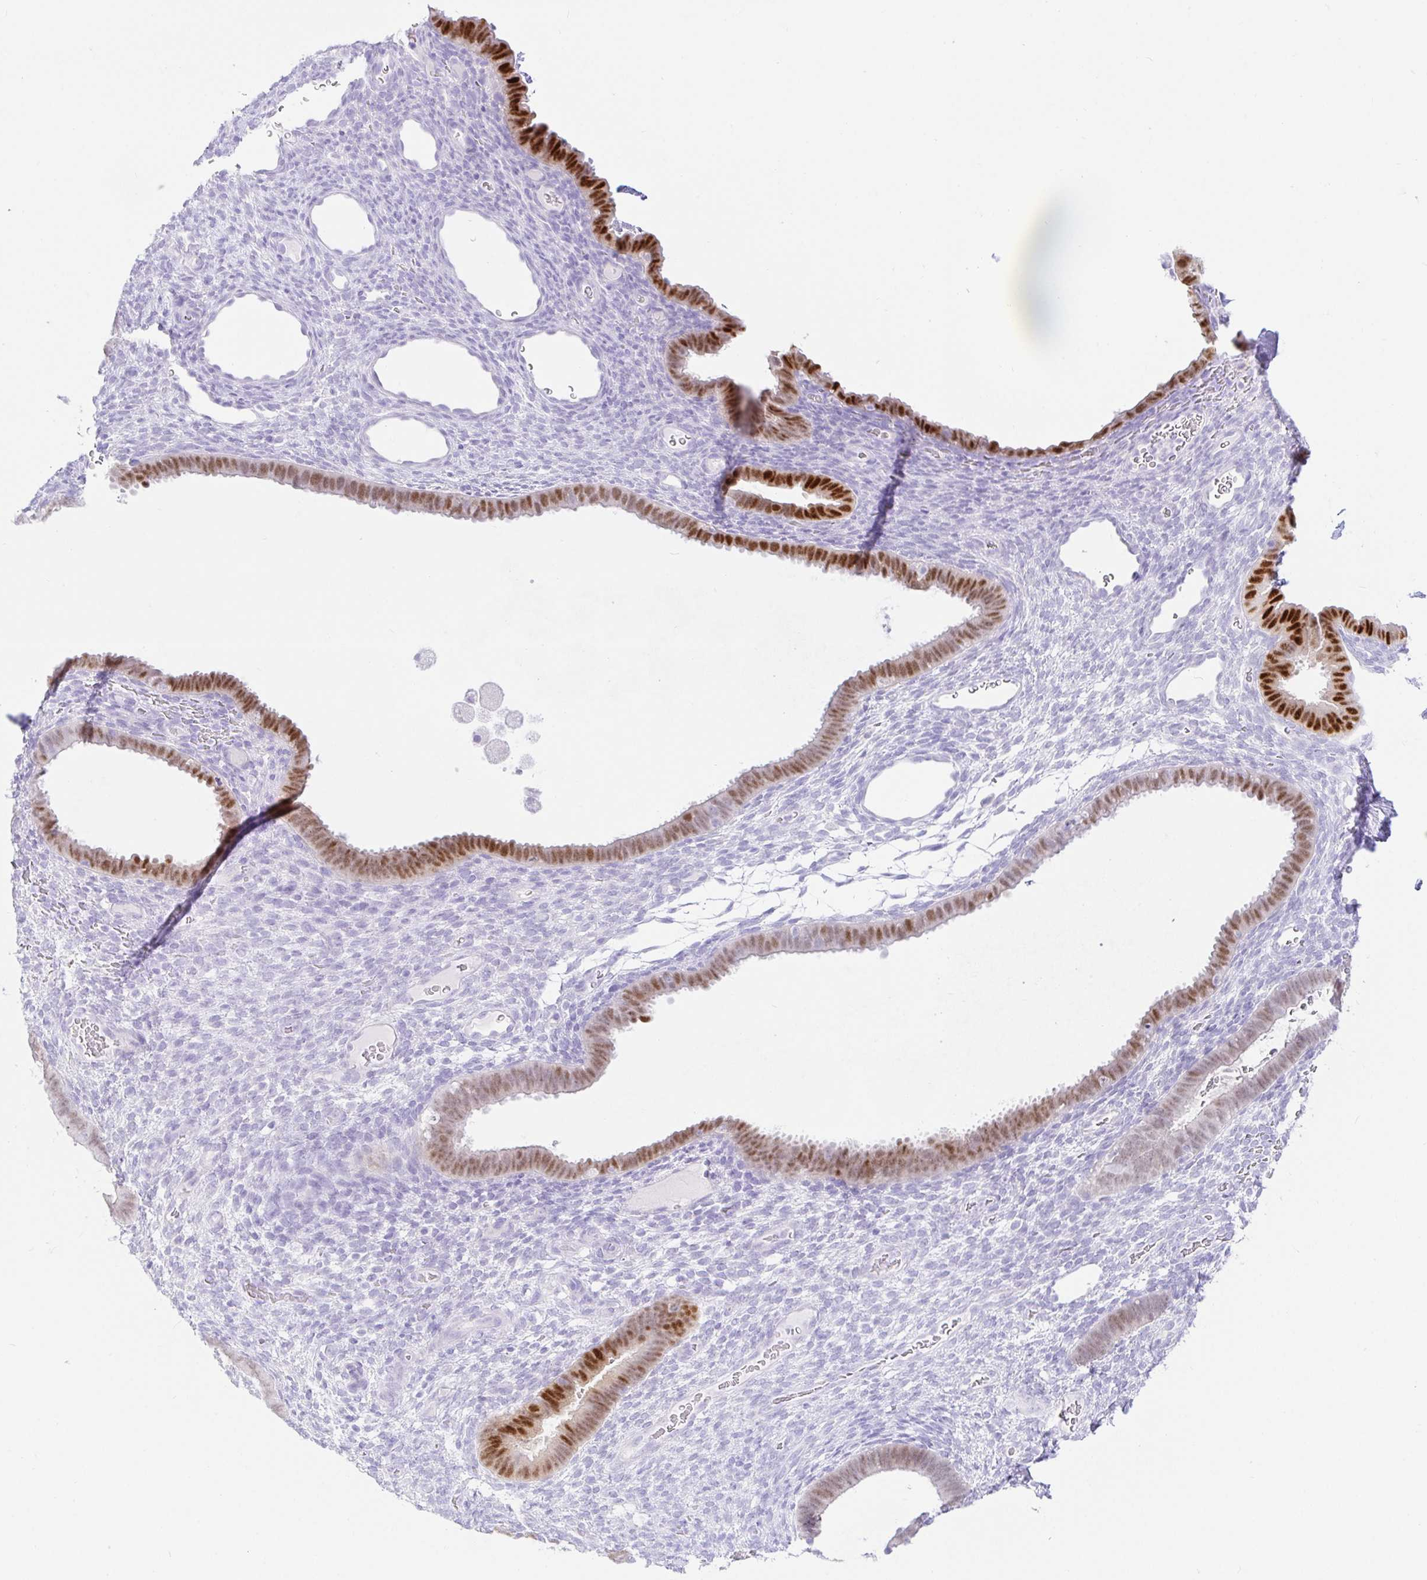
{"staining": {"intensity": "negative", "quantity": "none", "location": "none"}, "tissue": "endometrium", "cell_type": "Cells in endometrial stroma", "image_type": "normal", "snomed": [{"axis": "morphology", "description": "Normal tissue, NOS"}, {"axis": "topography", "description": "Endometrium"}], "caption": "This histopathology image is of normal endometrium stained with IHC to label a protein in brown with the nuclei are counter-stained blue. There is no positivity in cells in endometrial stroma.", "gene": "PAX8", "patient": {"sex": "female", "age": 34}}